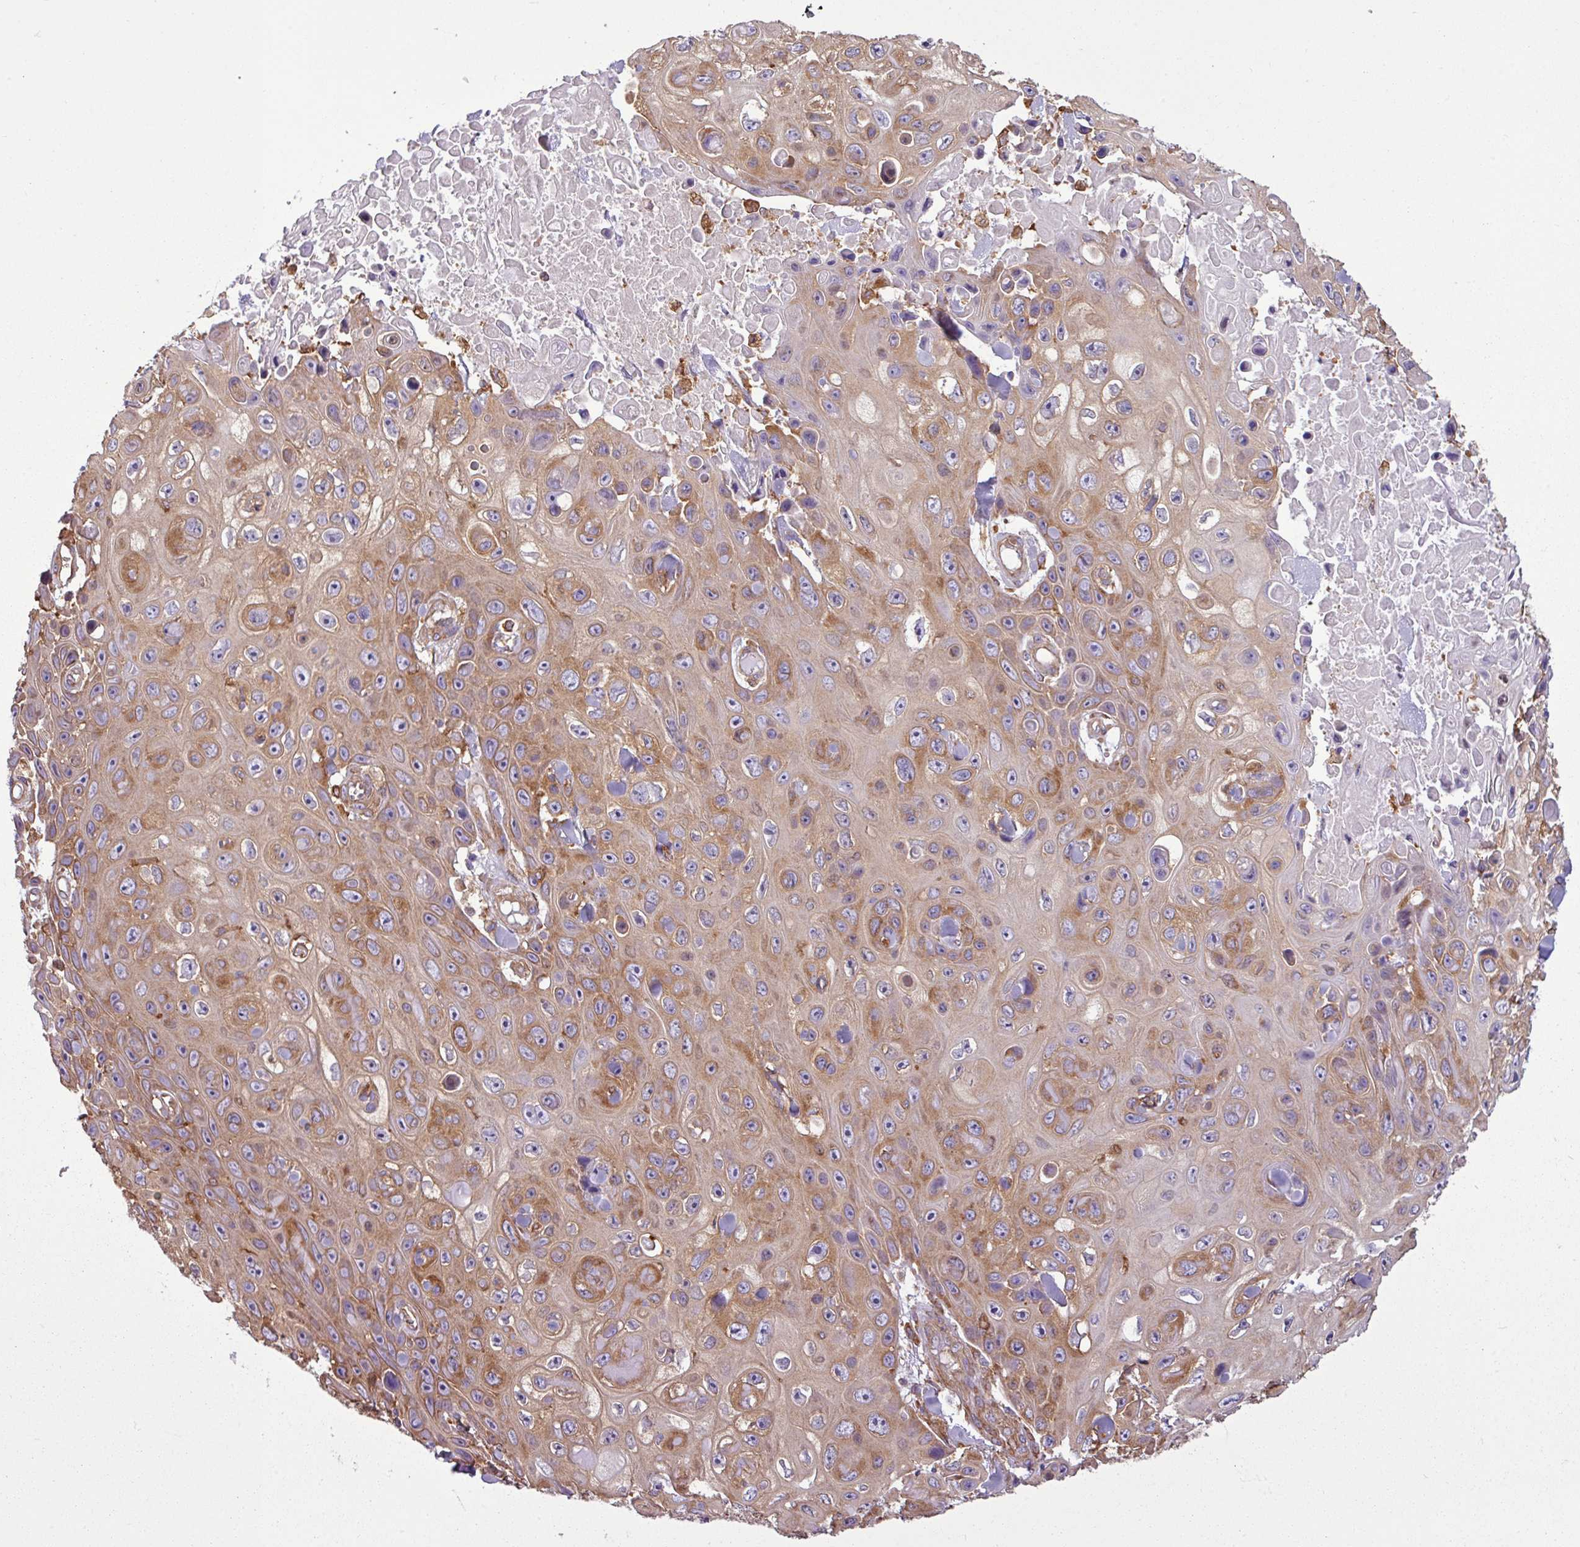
{"staining": {"intensity": "moderate", "quantity": ">75%", "location": "cytoplasmic/membranous"}, "tissue": "skin cancer", "cell_type": "Tumor cells", "image_type": "cancer", "snomed": [{"axis": "morphology", "description": "Squamous cell carcinoma, NOS"}, {"axis": "topography", "description": "Skin"}], "caption": "High-power microscopy captured an immunohistochemistry micrograph of squamous cell carcinoma (skin), revealing moderate cytoplasmic/membranous positivity in about >75% of tumor cells. Ihc stains the protein of interest in brown and the nuclei are stained blue.", "gene": "PACSIN2", "patient": {"sex": "male", "age": 82}}